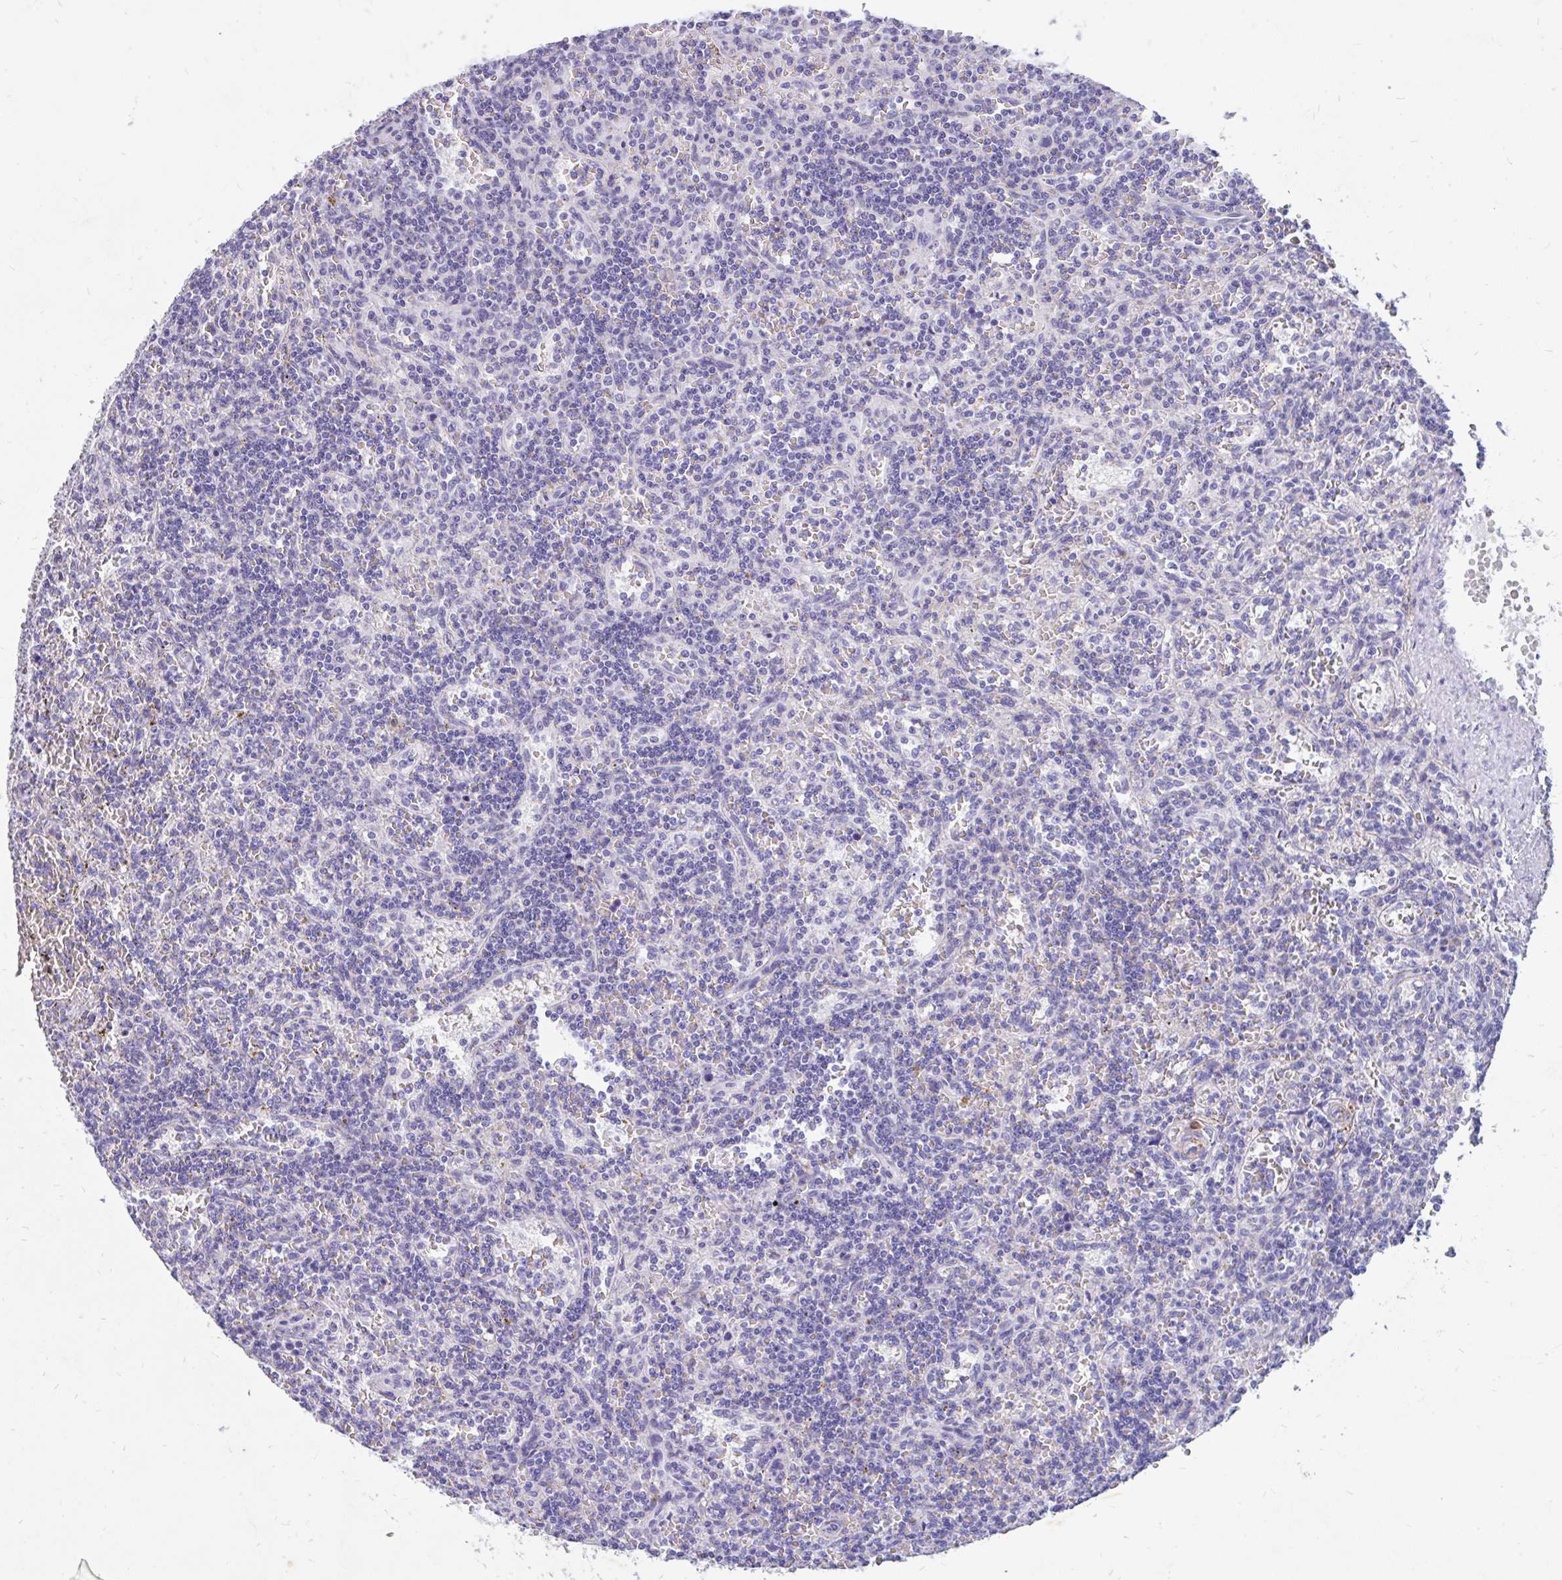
{"staining": {"intensity": "negative", "quantity": "none", "location": "none"}, "tissue": "lymphoma", "cell_type": "Tumor cells", "image_type": "cancer", "snomed": [{"axis": "morphology", "description": "Malignant lymphoma, non-Hodgkin's type, Low grade"}, {"axis": "topography", "description": "Spleen"}], "caption": "An image of low-grade malignant lymphoma, non-Hodgkin's type stained for a protein exhibits no brown staining in tumor cells.", "gene": "EML5", "patient": {"sex": "male", "age": 73}}